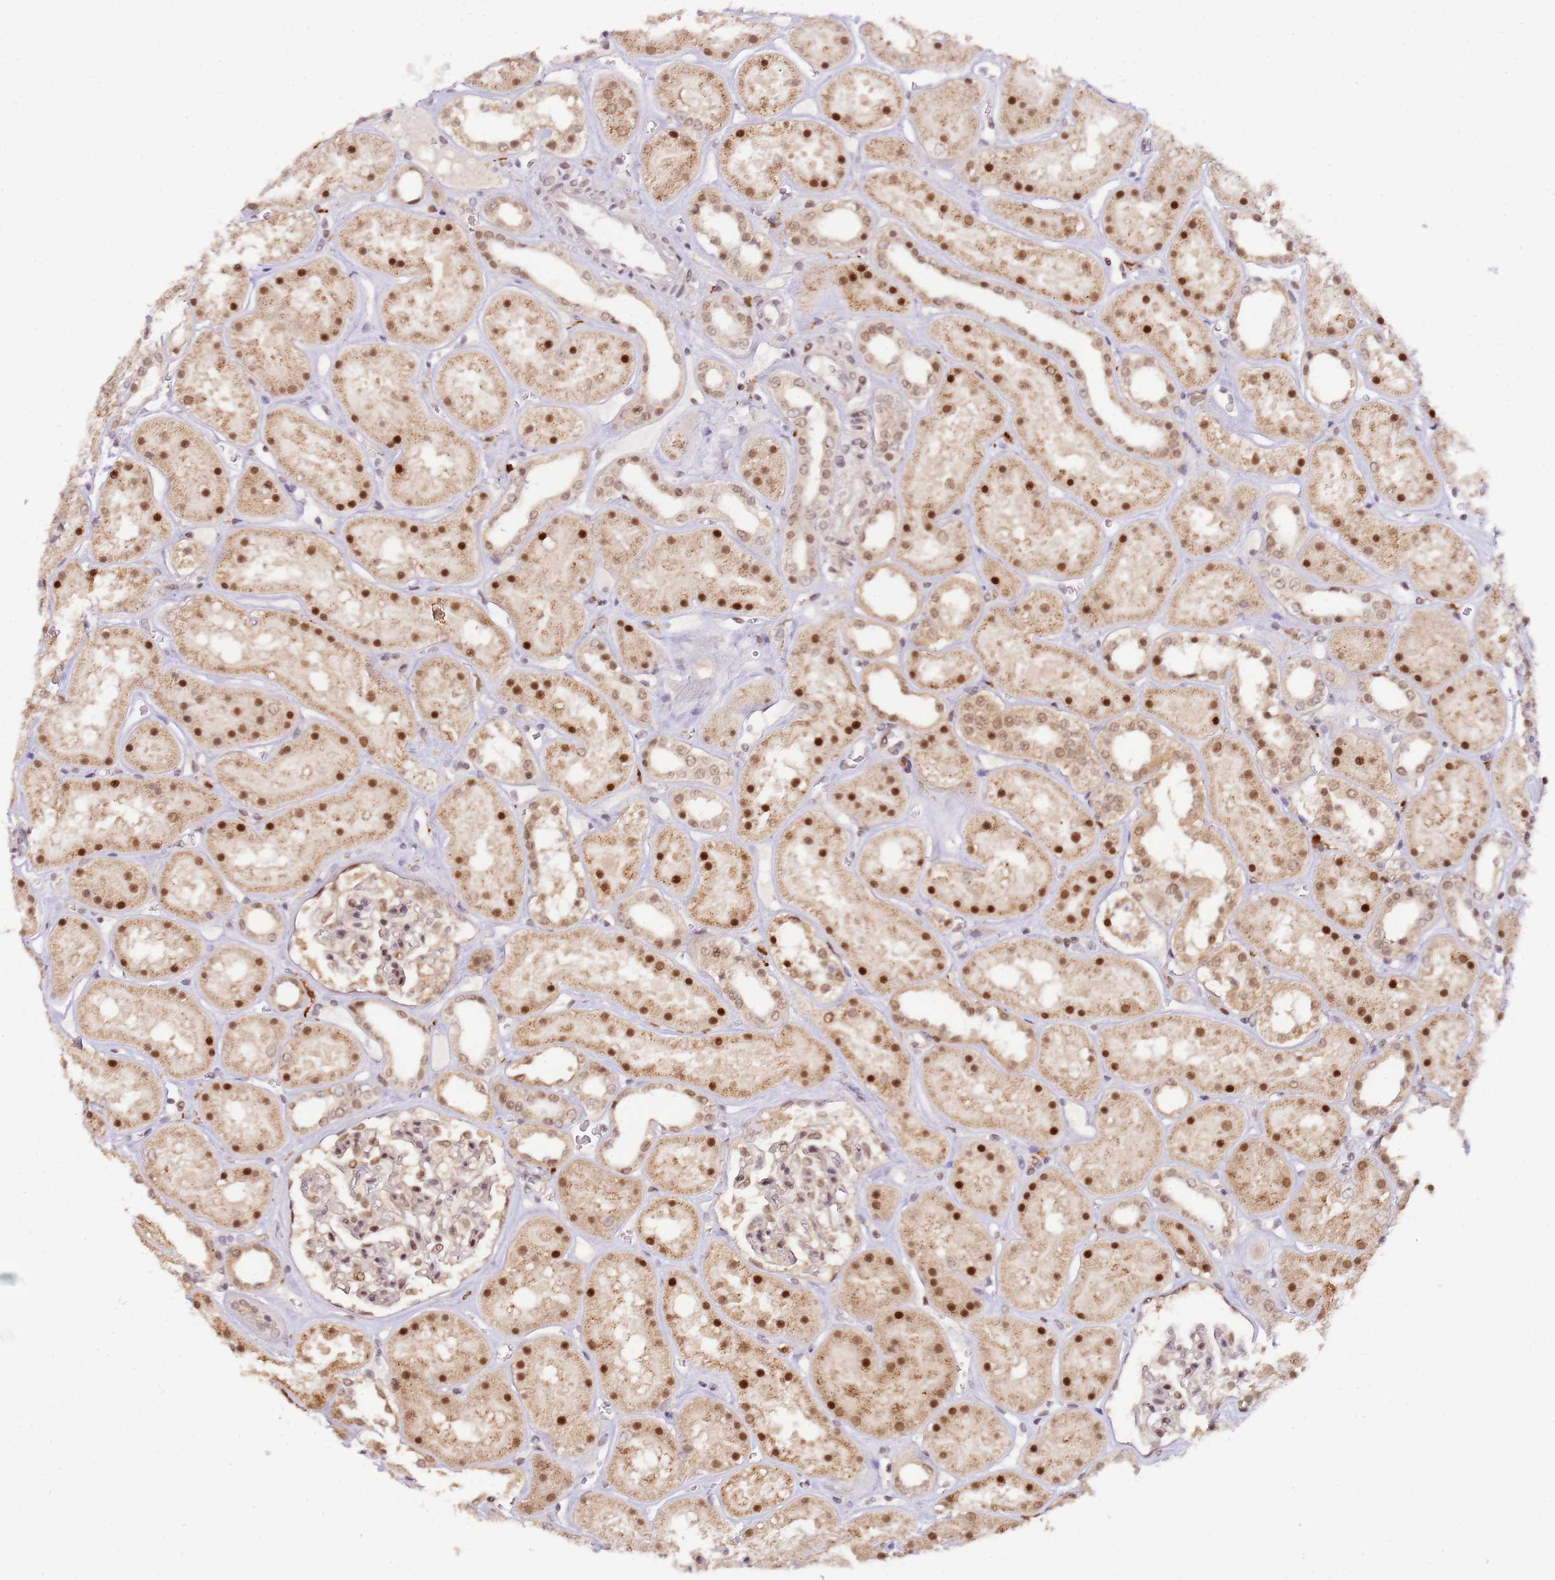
{"staining": {"intensity": "moderate", "quantity": "25%-75%", "location": "nuclear"}, "tissue": "kidney", "cell_type": "Cells in glomeruli", "image_type": "normal", "snomed": [{"axis": "morphology", "description": "Normal tissue, NOS"}, {"axis": "topography", "description": "Kidney"}], "caption": "Immunohistochemical staining of unremarkable human kidney reveals moderate nuclear protein expression in approximately 25%-75% of cells in glomeruli.", "gene": "LGALSL", "patient": {"sex": "female", "age": 41}}